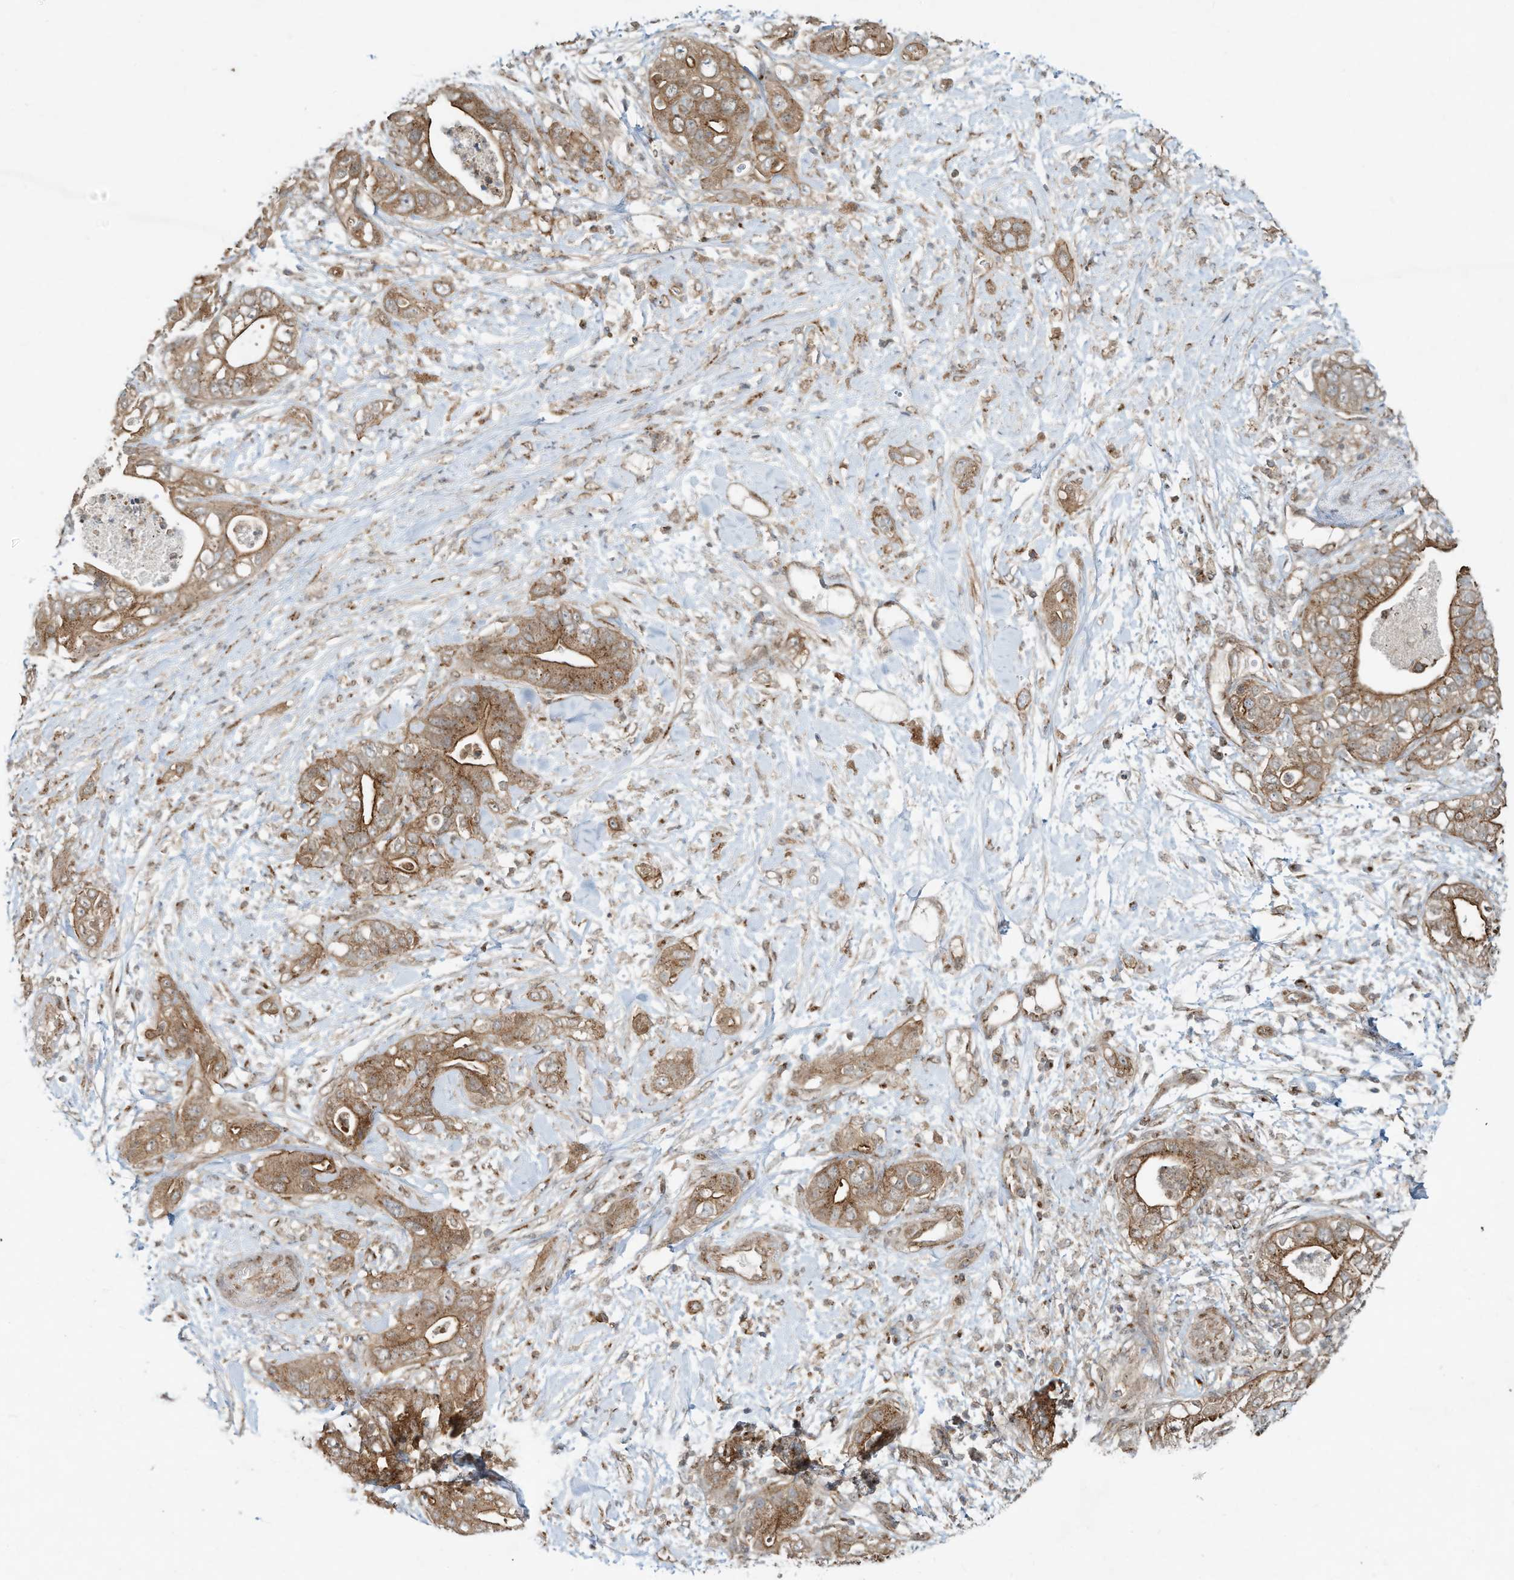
{"staining": {"intensity": "moderate", "quantity": ">75%", "location": "cytoplasmic/membranous"}, "tissue": "pancreatic cancer", "cell_type": "Tumor cells", "image_type": "cancer", "snomed": [{"axis": "morphology", "description": "Adenocarcinoma, NOS"}, {"axis": "topography", "description": "Pancreas"}], "caption": "Immunohistochemistry (DAB (3,3'-diaminobenzidine)) staining of adenocarcinoma (pancreatic) reveals moderate cytoplasmic/membranous protein staining in approximately >75% of tumor cells.", "gene": "CUX1", "patient": {"sex": "female", "age": 78}}